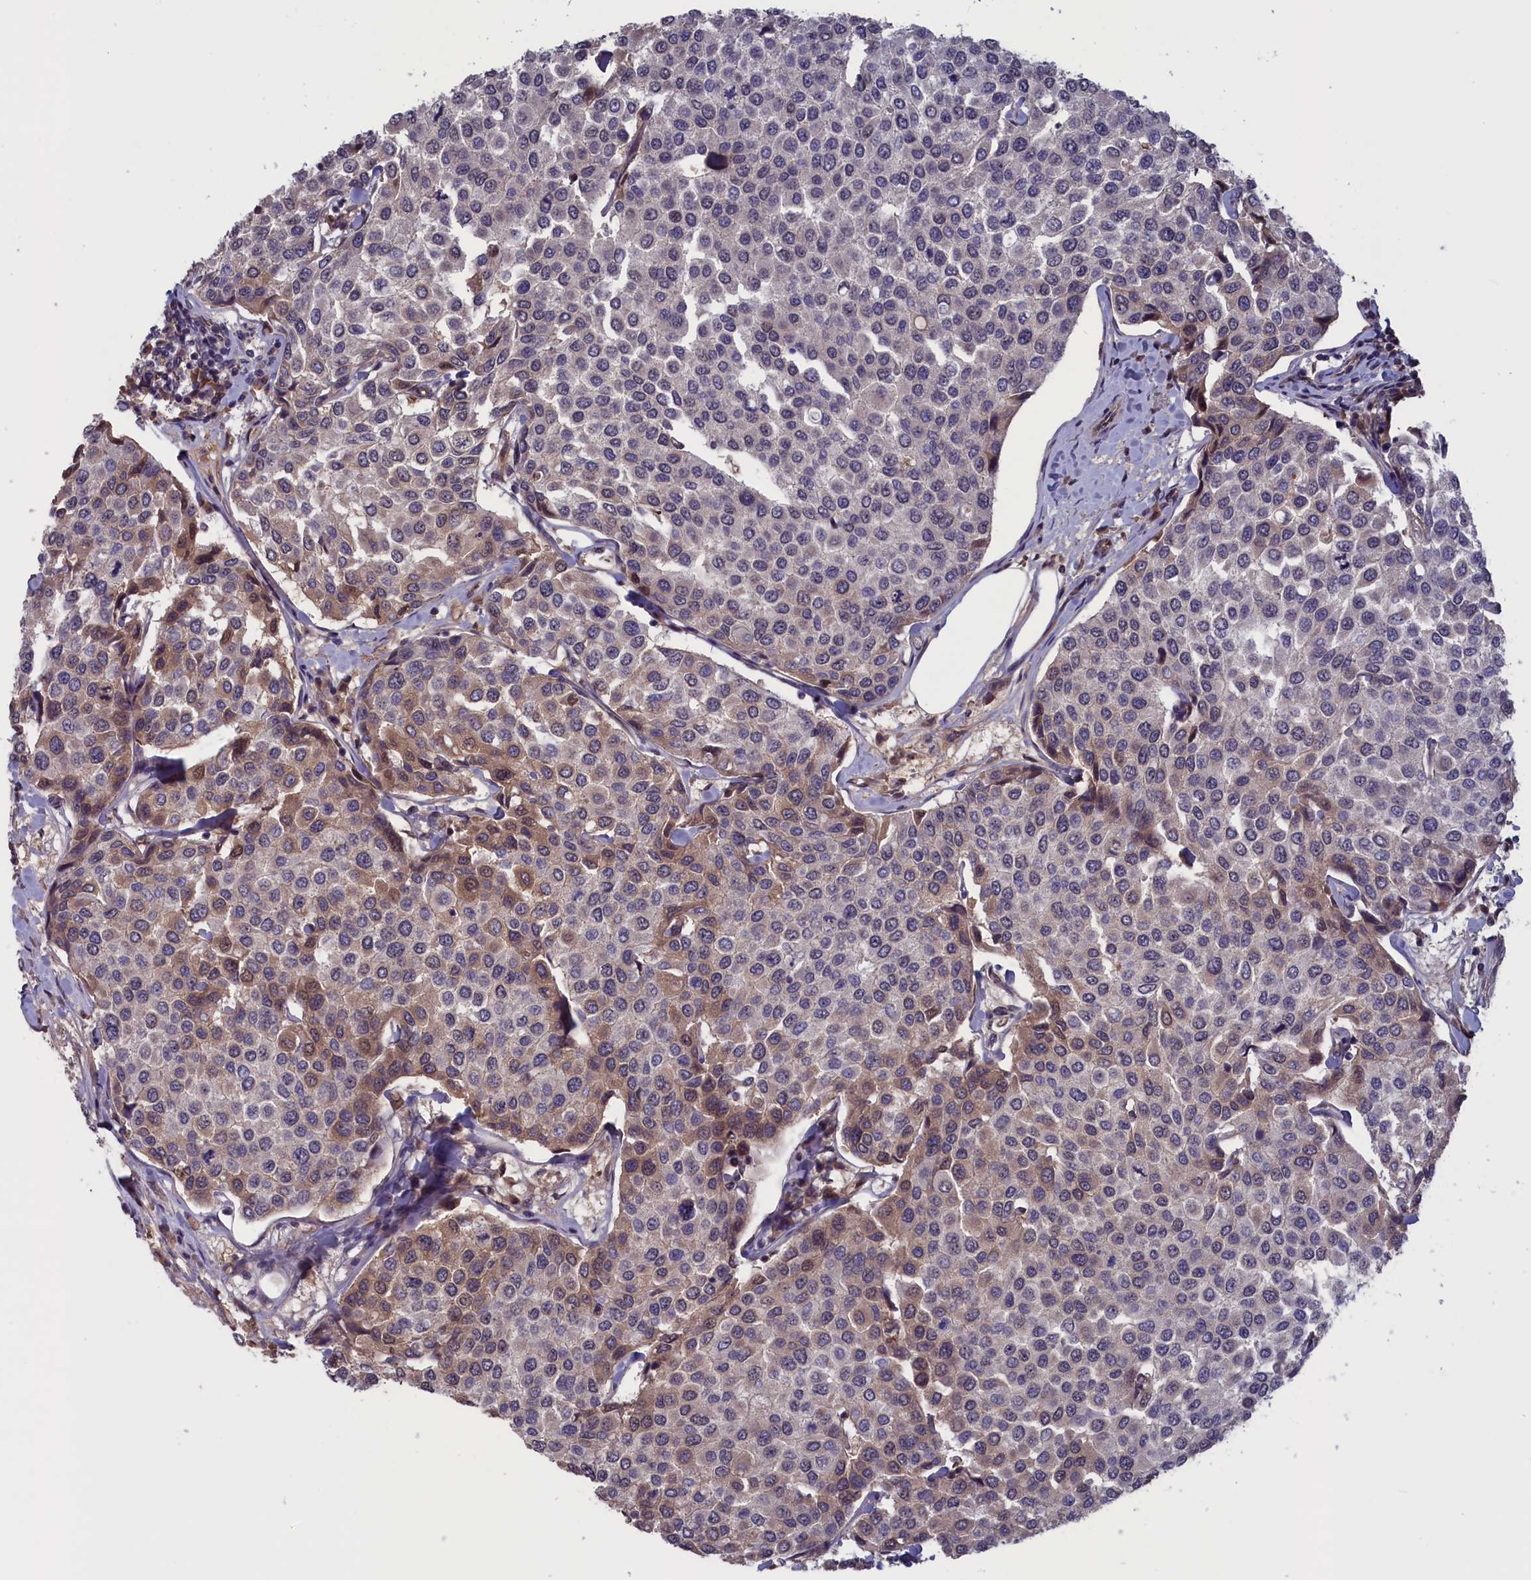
{"staining": {"intensity": "weak", "quantity": "25%-75%", "location": "cytoplasmic/membranous"}, "tissue": "breast cancer", "cell_type": "Tumor cells", "image_type": "cancer", "snomed": [{"axis": "morphology", "description": "Duct carcinoma"}, {"axis": "topography", "description": "Breast"}], "caption": "Immunohistochemical staining of human breast intraductal carcinoma reveals low levels of weak cytoplasmic/membranous protein staining in about 25%-75% of tumor cells. Immunohistochemistry stains the protein of interest in brown and the nuclei are stained blue.", "gene": "PLP2", "patient": {"sex": "female", "age": 55}}